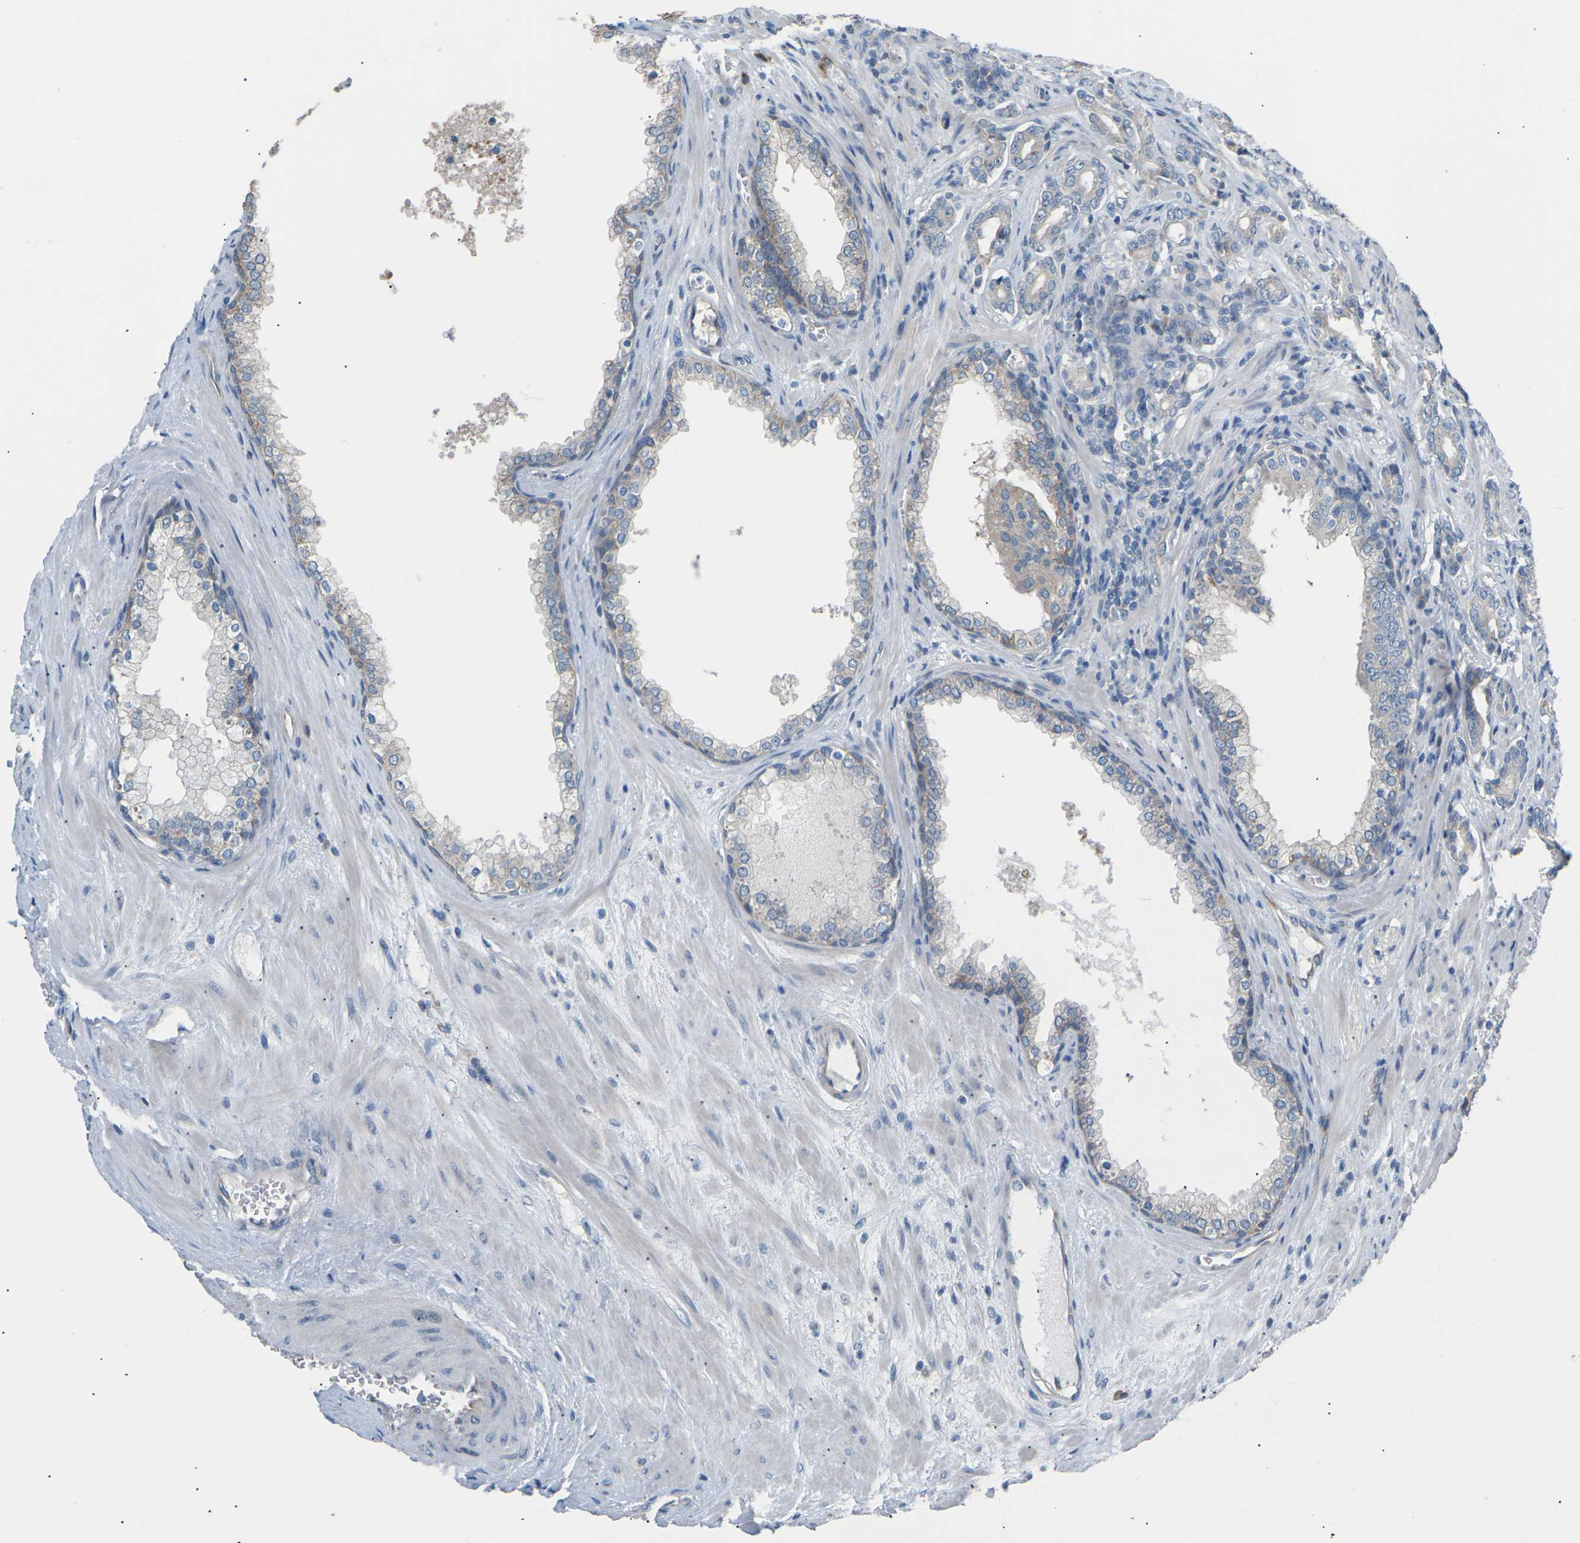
{"staining": {"intensity": "negative", "quantity": "none", "location": "none"}, "tissue": "prostate cancer", "cell_type": "Tumor cells", "image_type": "cancer", "snomed": [{"axis": "morphology", "description": "Adenocarcinoma, Low grade"}, {"axis": "topography", "description": "Prostate"}], "caption": "This is an immunohistochemistry micrograph of prostate adenocarcinoma (low-grade). There is no staining in tumor cells.", "gene": "KLHDC8B", "patient": {"sex": "male", "age": 58}}